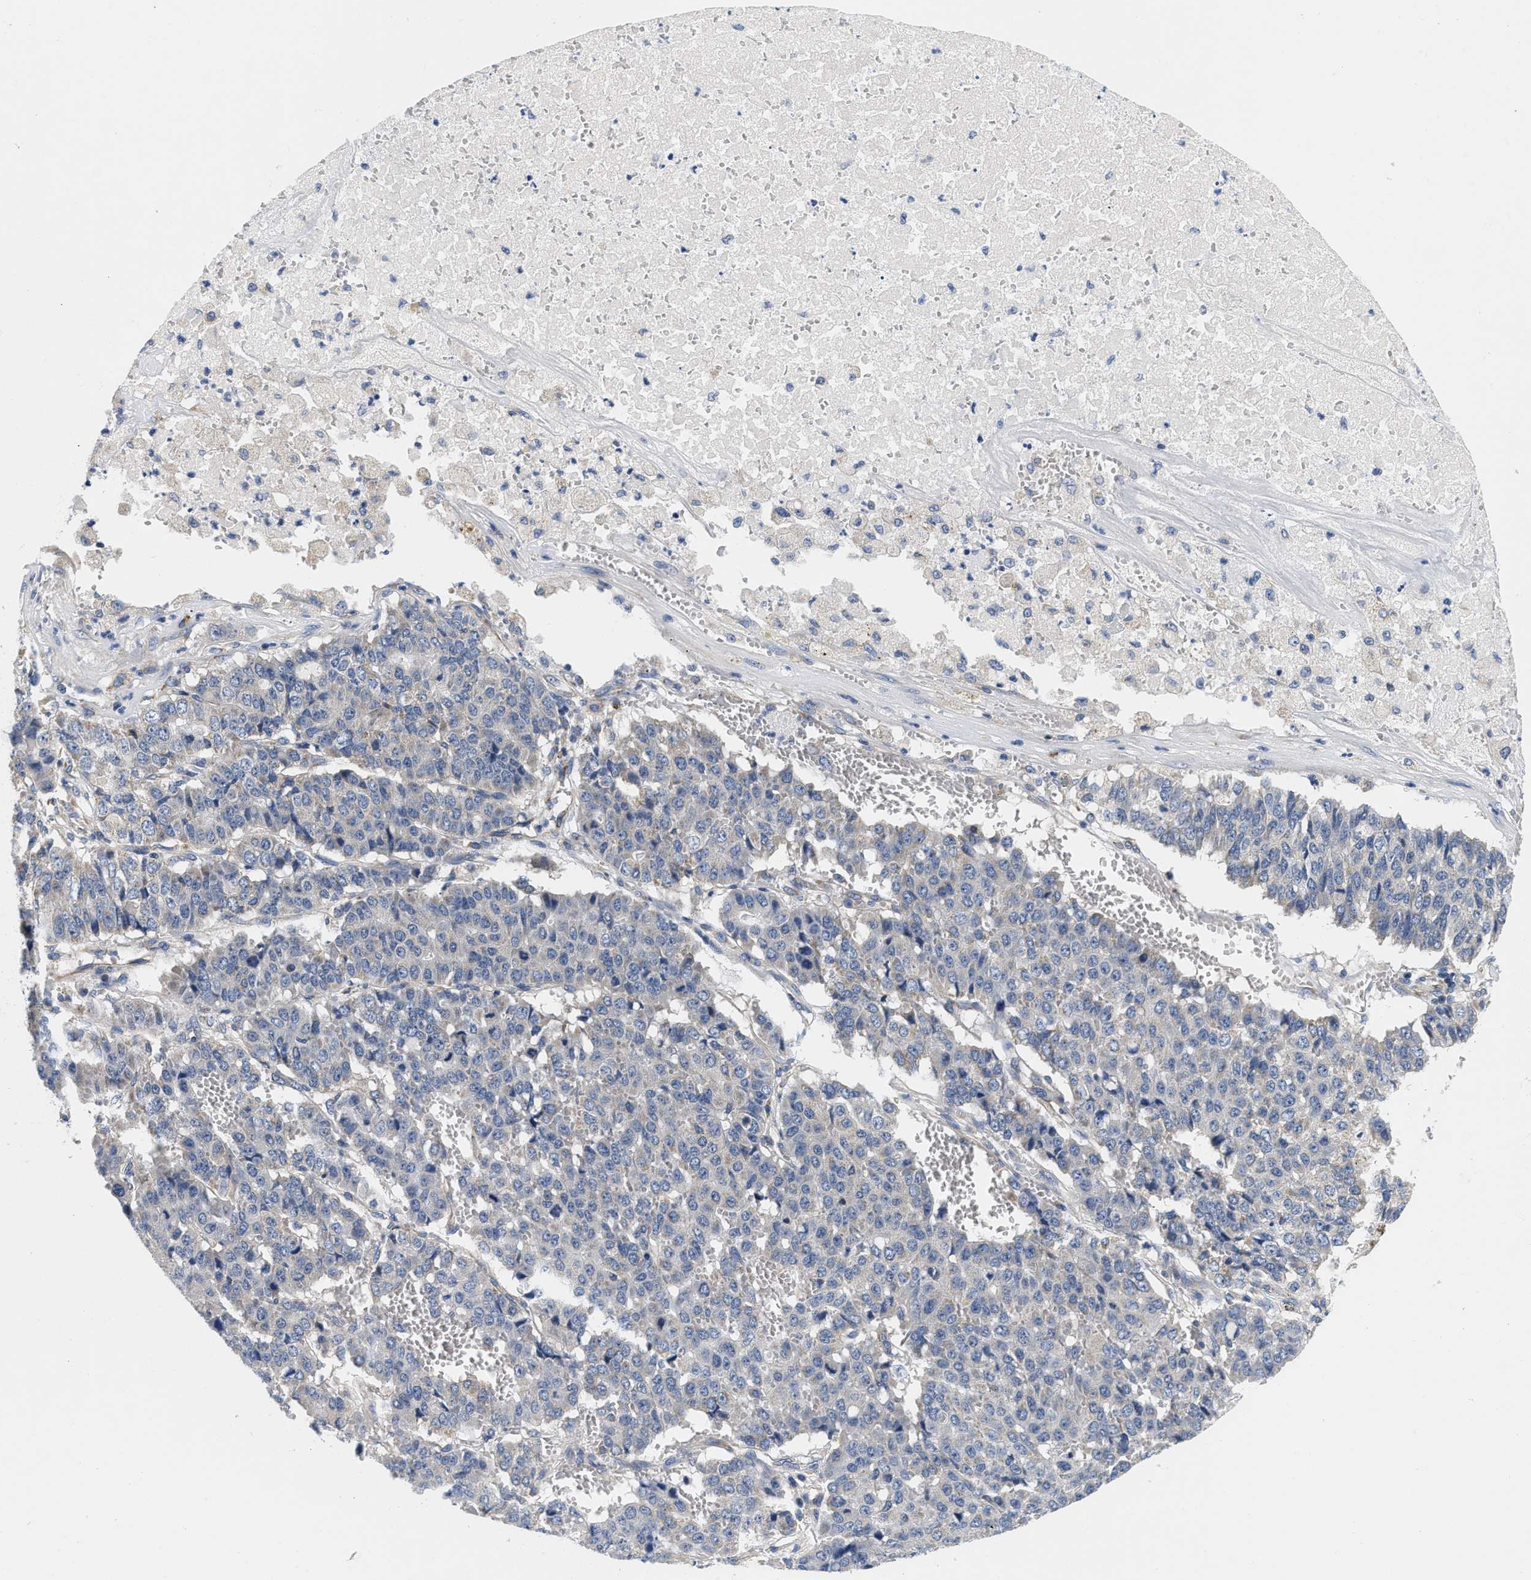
{"staining": {"intensity": "negative", "quantity": "none", "location": "none"}, "tissue": "pancreatic cancer", "cell_type": "Tumor cells", "image_type": "cancer", "snomed": [{"axis": "morphology", "description": "Adenocarcinoma, NOS"}, {"axis": "topography", "description": "Pancreas"}], "caption": "An IHC micrograph of pancreatic cancer is shown. There is no staining in tumor cells of pancreatic cancer.", "gene": "PDP1", "patient": {"sex": "male", "age": 50}}